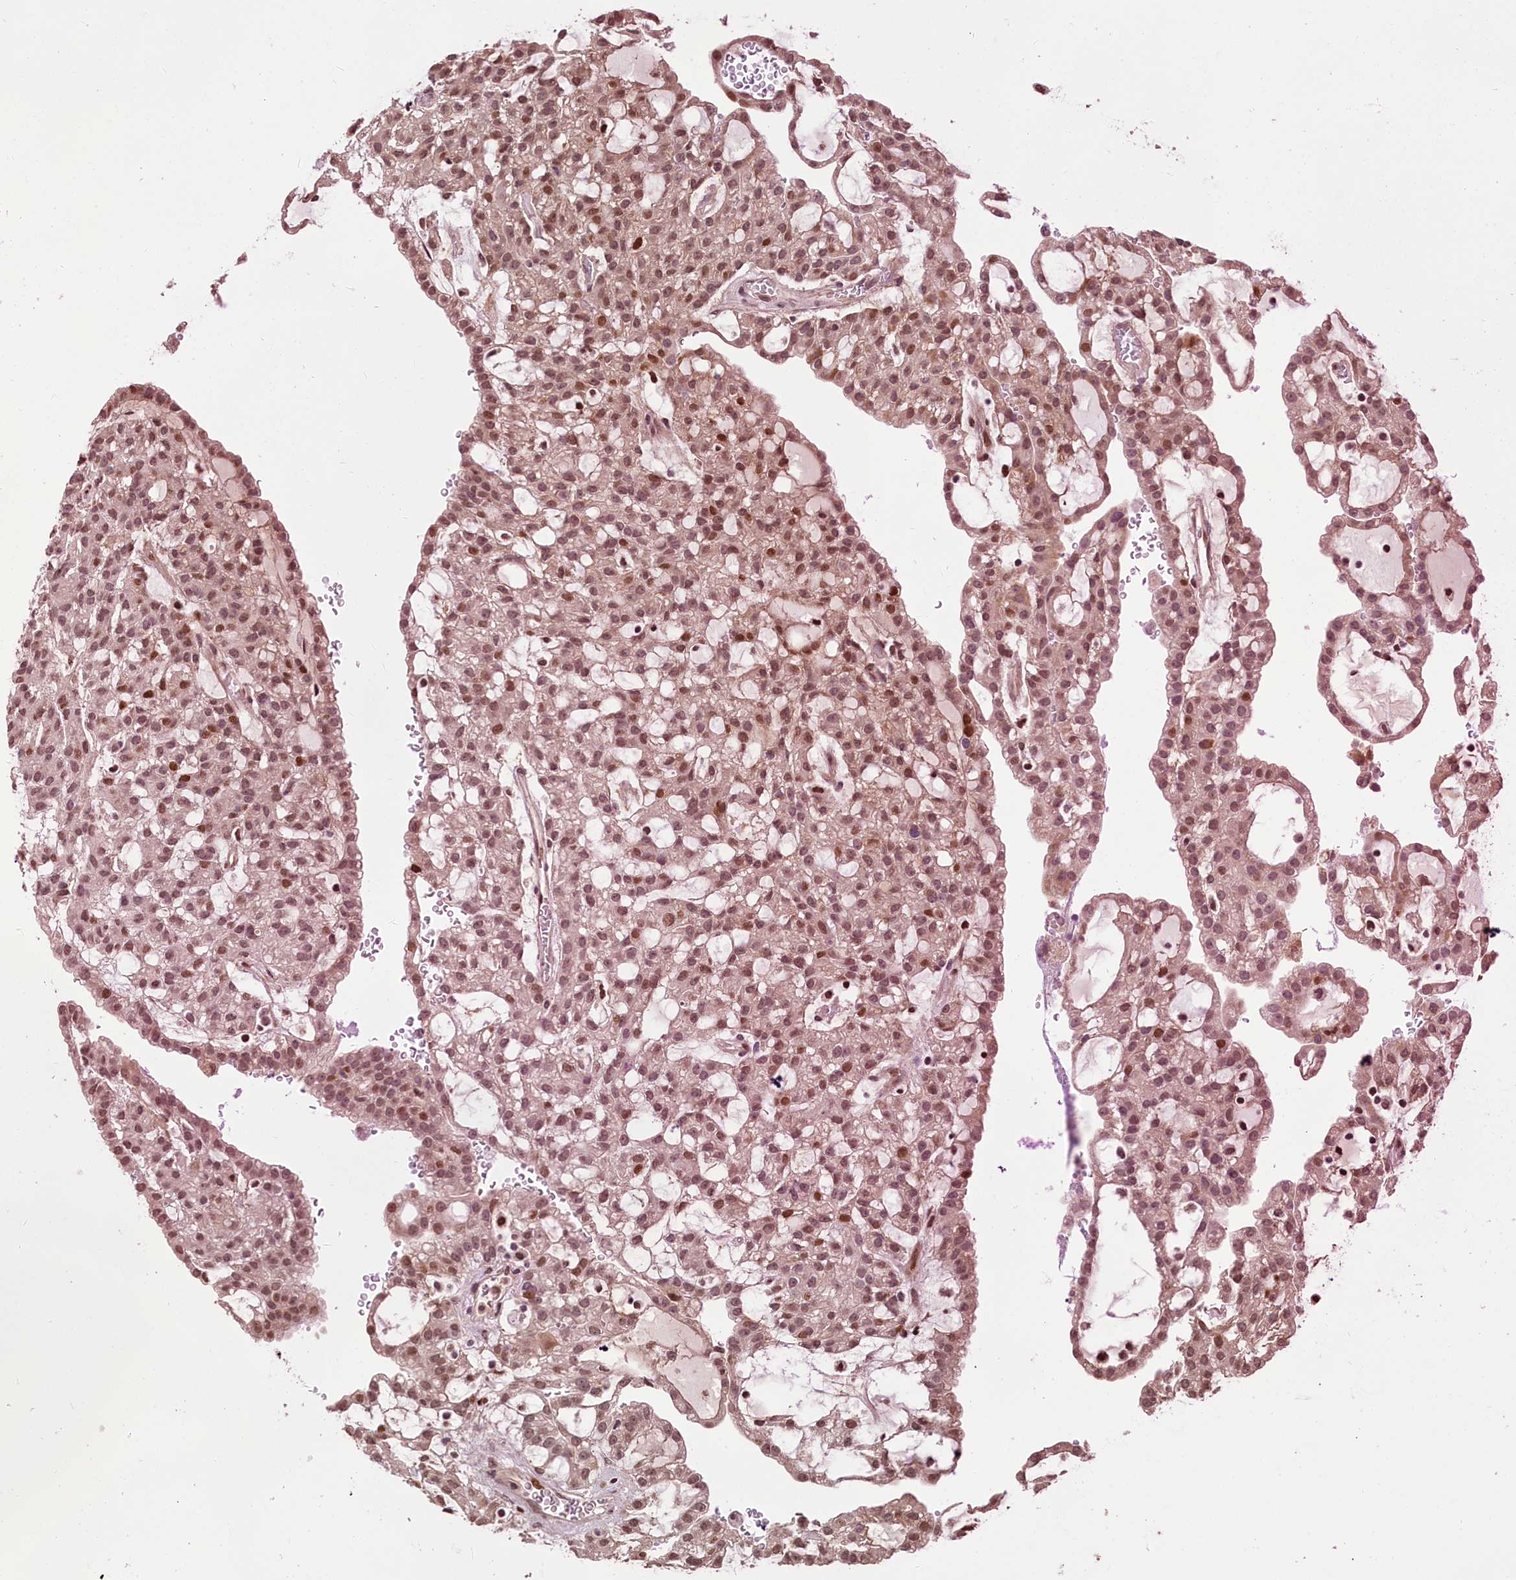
{"staining": {"intensity": "moderate", "quantity": ">75%", "location": "nuclear"}, "tissue": "renal cancer", "cell_type": "Tumor cells", "image_type": "cancer", "snomed": [{"axis": "morphology", "description": "Adenocarcinoma, NOS"}, {"axis": "topography", "description": "Kidney"}], "caption": "Protein expression by immunohistochemistry (IHC) exhibits moderate nuclear expression in approximately >75% of tumor cells in renal cancer (adenocarcinoma).", "gene": "RELB", "patient": {"sex": "male", "age": 63}}